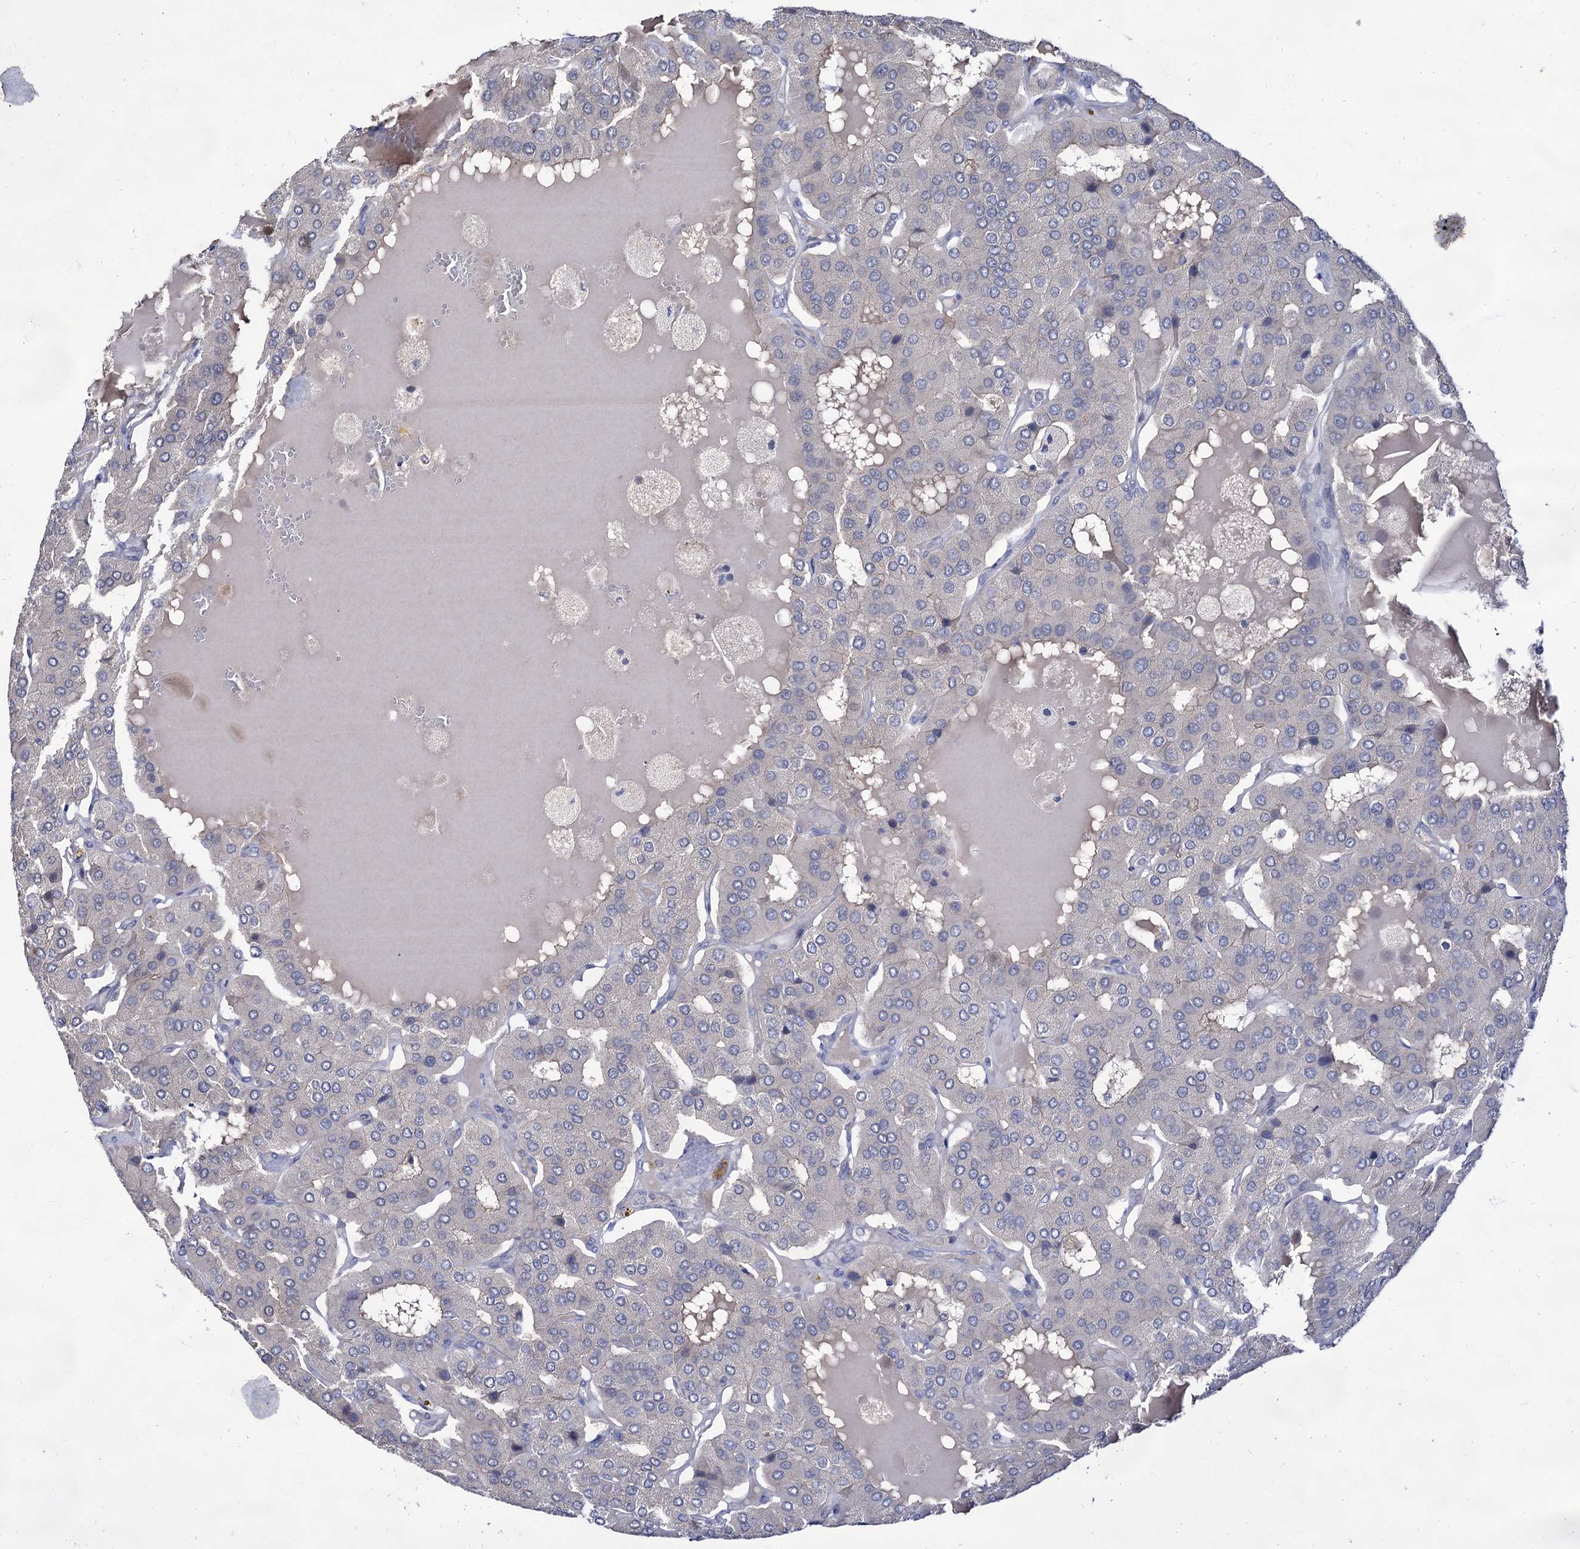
{"staining": {"intensity": "negative", "quantity": "none", "location": "none"}, "tissue": "parathyroid gland", "cell_type": "Glandular cells", "image_type": "normal", "snomed": [{"axis": "morphology", "description": "Normal tissue, NOS"}, {"axis": "morphology", "description": "Adenoma, NOS"}, {"axis": "topography", "description": "Parathyroid gland"}], "caption": "Immunohistochemistry (IHC) image of unremarkable parathyroid gland: parathyroid gland stained with DAB (3,3'-diaminobenzidine) shows no significant protein expression in glandular cells.", "gene": "ARFIP2", "patient": {"sex": "female", "age": 86}}